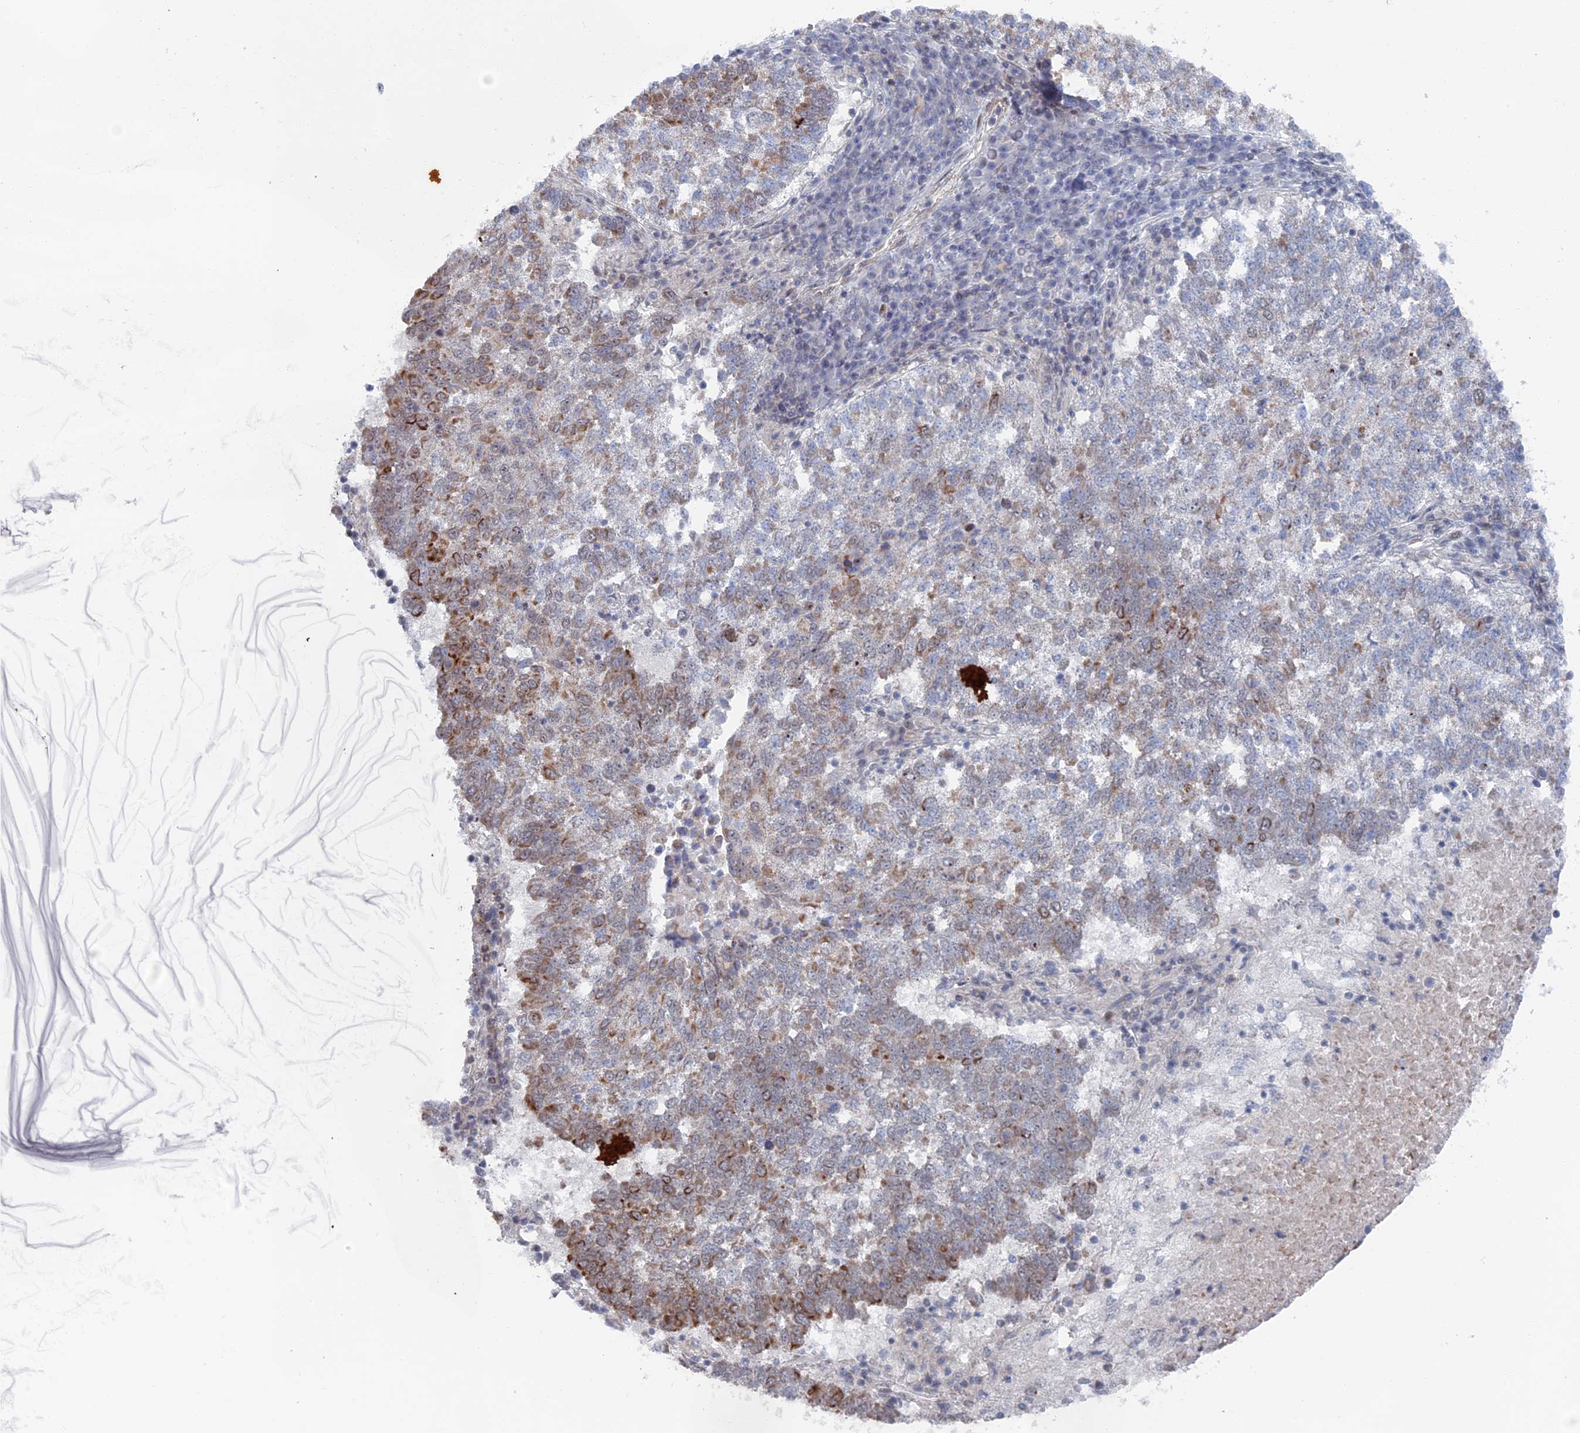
{"staining": {"intensity": "moderate", "quantity": "<25%", "location": "cytoplasmic/membranous"}, "tissue": "lung cancer", "cell_type": "Tumor cells", "image_type": "cancer", "snomed": [{"axis": "morphology", "description": "Squamous cell carcinoma, NOS"}, {"axis": "topography", "description": "Lung"}], "caption": "Immunohistochemical staining of lung cancer (squamous cell carcinoma) exhibits moderate cytoplasmic/membranous protein expression in about <25% of tumor cells.", "gene": "IL7", "patient": {"sex": "male", "age": 73}}